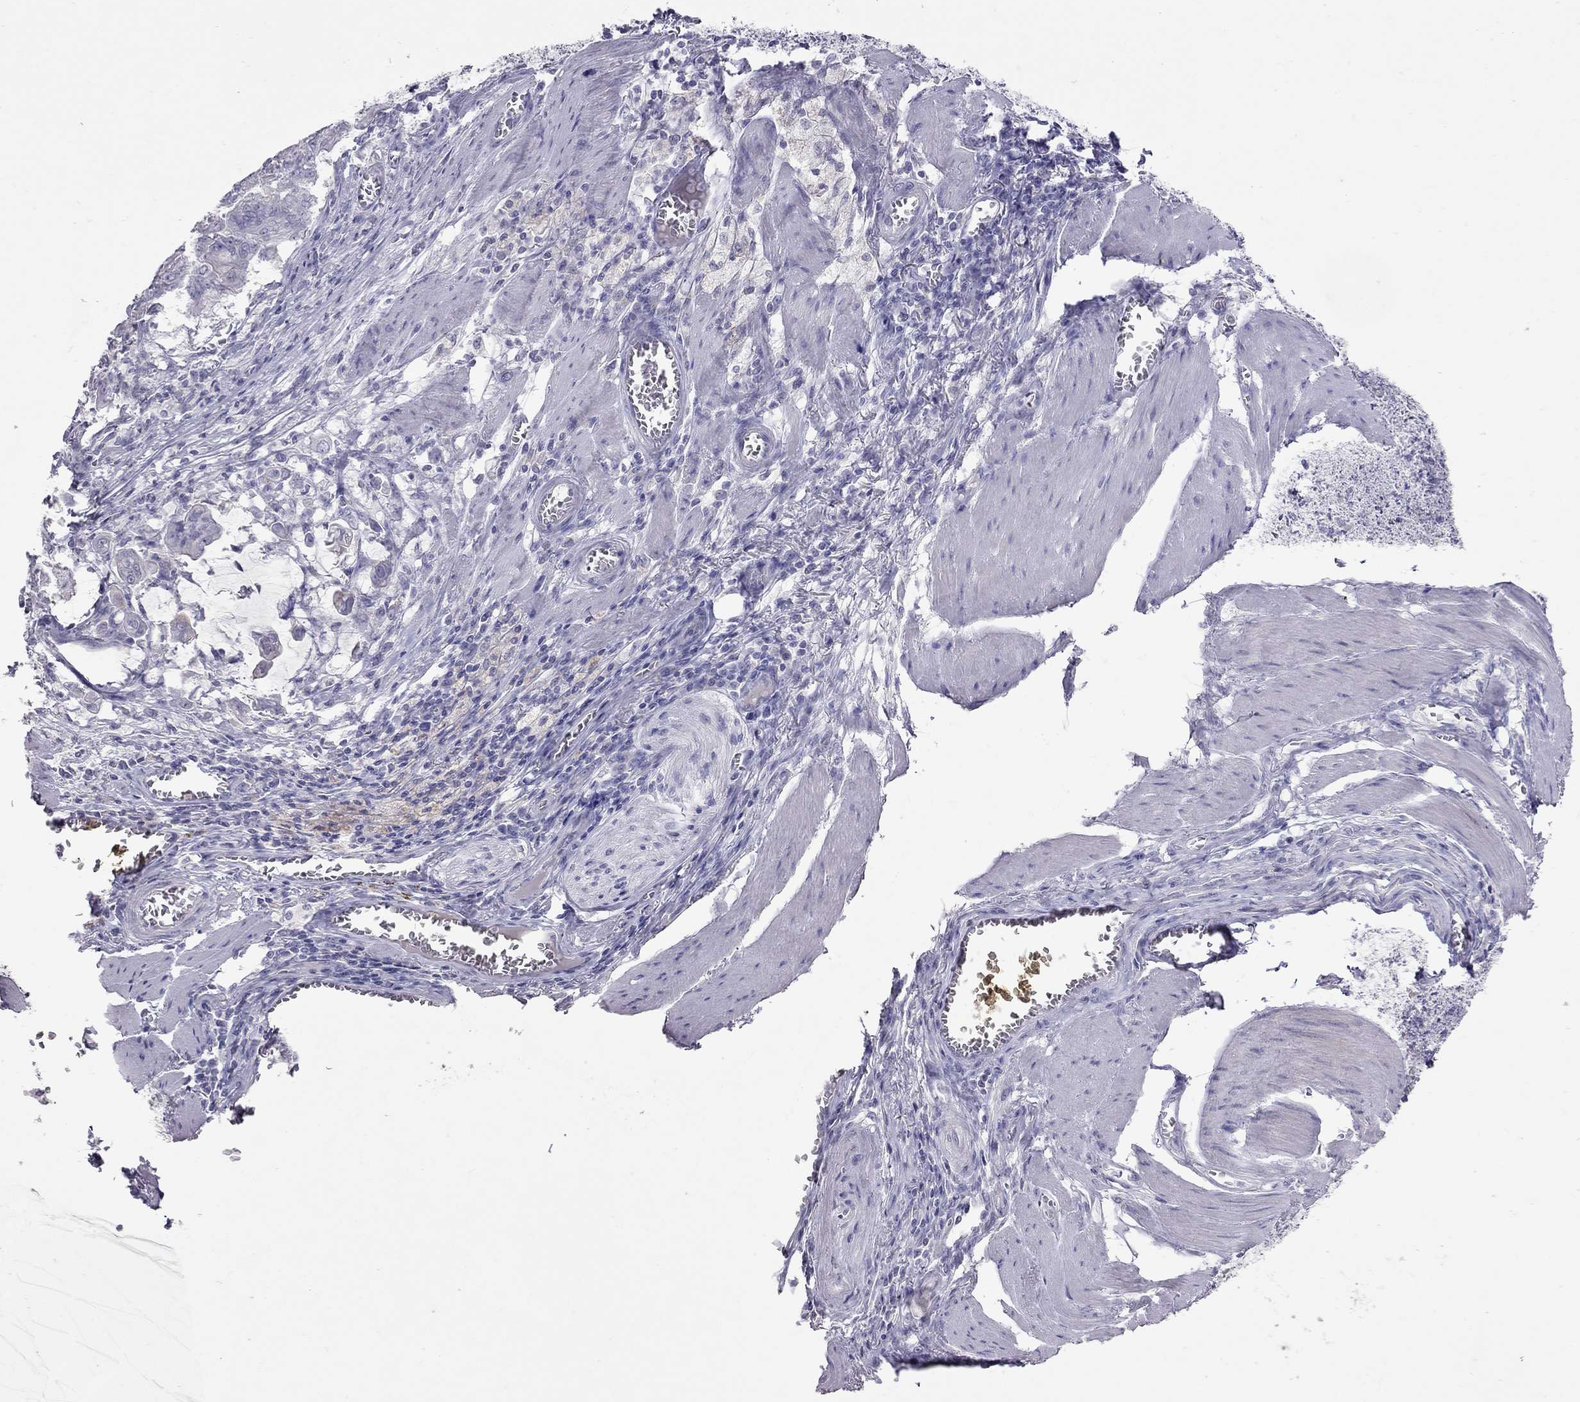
{"staining": {"intensity": "negative", "quantity": "none", "location": "none"}, "tissue": "stomach cancer", "cell_type": "Tumor cells", "image_type": "cancer", "snomed": [{"axis": "morphology", "description": "Adenocarcinoma, NOS"}, {"axis": "topography", "description": "Stomach, upper"}], "caption": "The immunohistochemistry (IHC) image has no significant positivity in tumor cells of stomach cancer (adenocarcinoma) tissue.", "gene": "MUC16", "patient": {"sex": "male", "age": 80}}